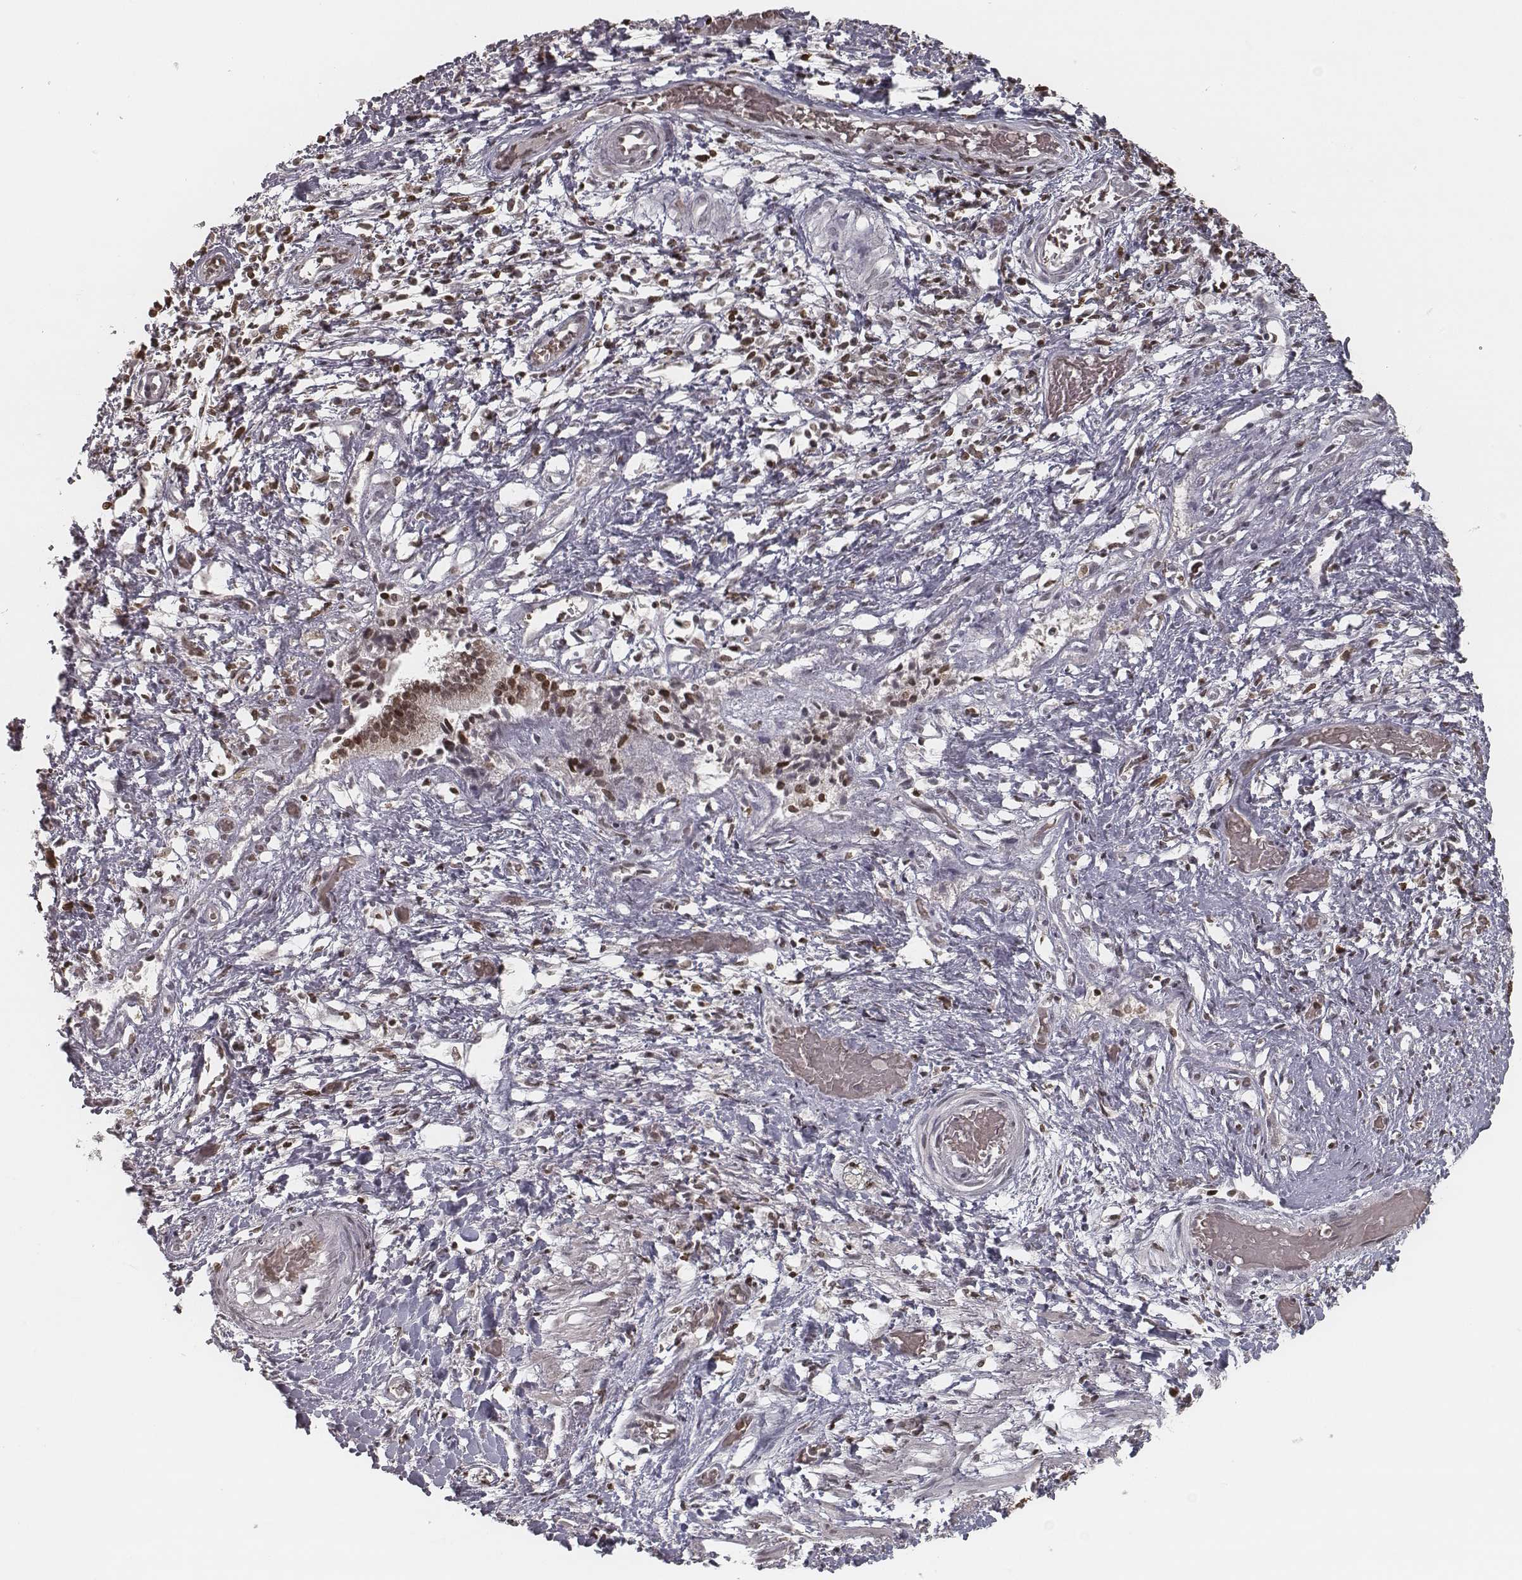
{"staining": {"intensity": "moderate", "quantity": ">75%", "location": "cytoplasmic/membranous,nuclear"}, "tissue": "liver cancer", "cell_type": "Tumor cells", "image_type": "cancer", "snomed": [{"axis": "morphology", "description": "Cholangiocarcinoma"}, {"axis": "topography", "description": "Liver"}], "caption": "High-power microscopy captured an immunohistochemistry photomicrograph of liver cholangiocarcinoma, revealing moderate cytoplasmic/membranous and nuclear positivity in approximately >75% of tumor cells. (Stains: DAB (3,3'-diaminobenzidine) in brown, nuclei in blue, Microscopy: brightfield microscopy at high magnification).", "gene": "HMGA2", "patient": {"sex": "female", "age": 52}}